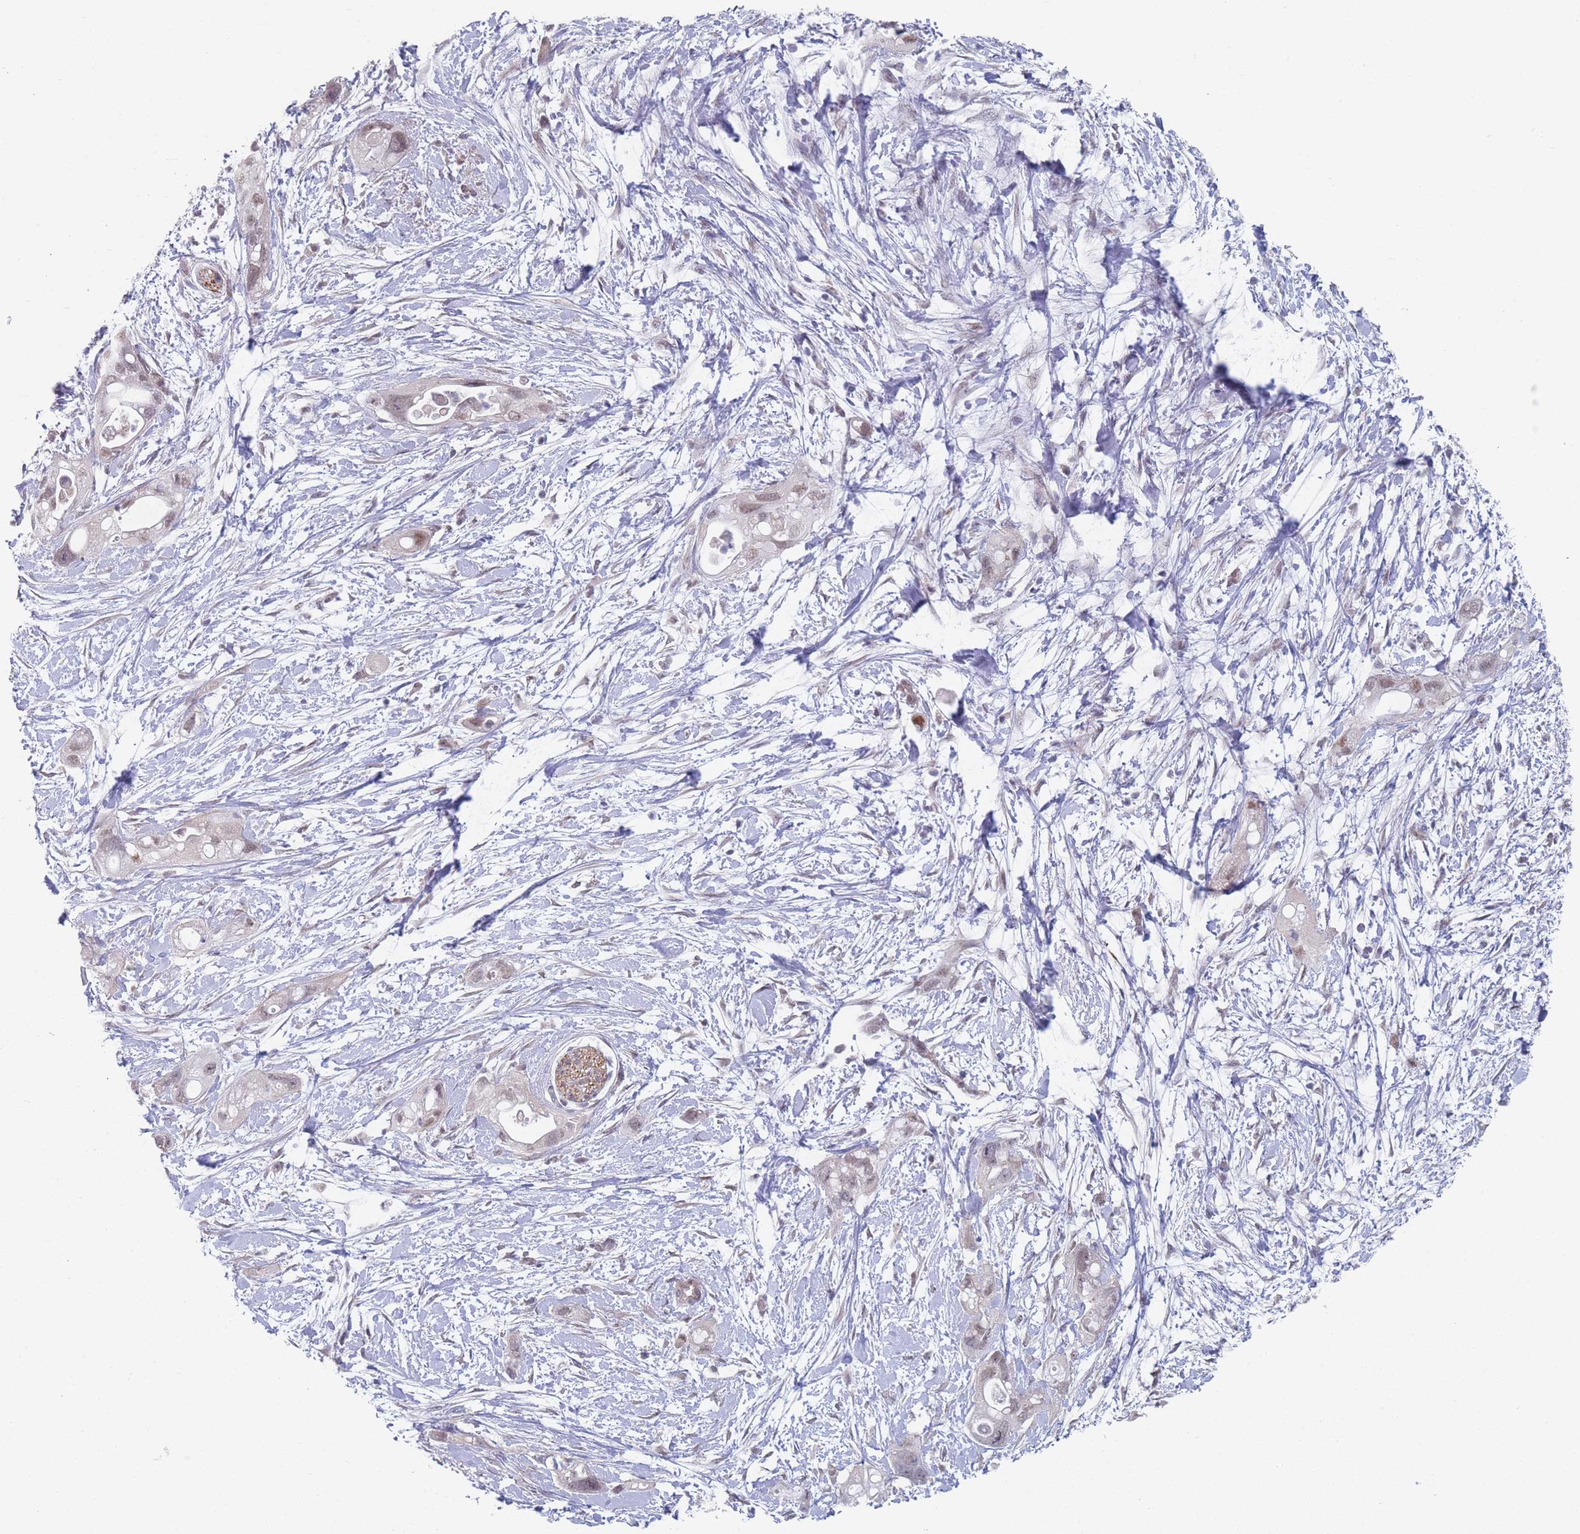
{"staining": {"intensity": "negative", "quantity": "none", "location": "none"}, "tissue": "pancreatic cancer", "cell_type": "Tumor cells", "image_type": "cancer", "snomed": [{"axis": "morphology", "description": "Adenocarcinoma, NOS"}, {"axis": "topography", "description": "Pancreas"}], "caption": "A high-resolution photomicrograph shows immunohistochemistry (IHC) staining of pancreatic adenocarcinoma, which displays no significant positivity in tumor cells.", "gene": "ANKRD10", "patient": {"sex": "female", "age": 72}}